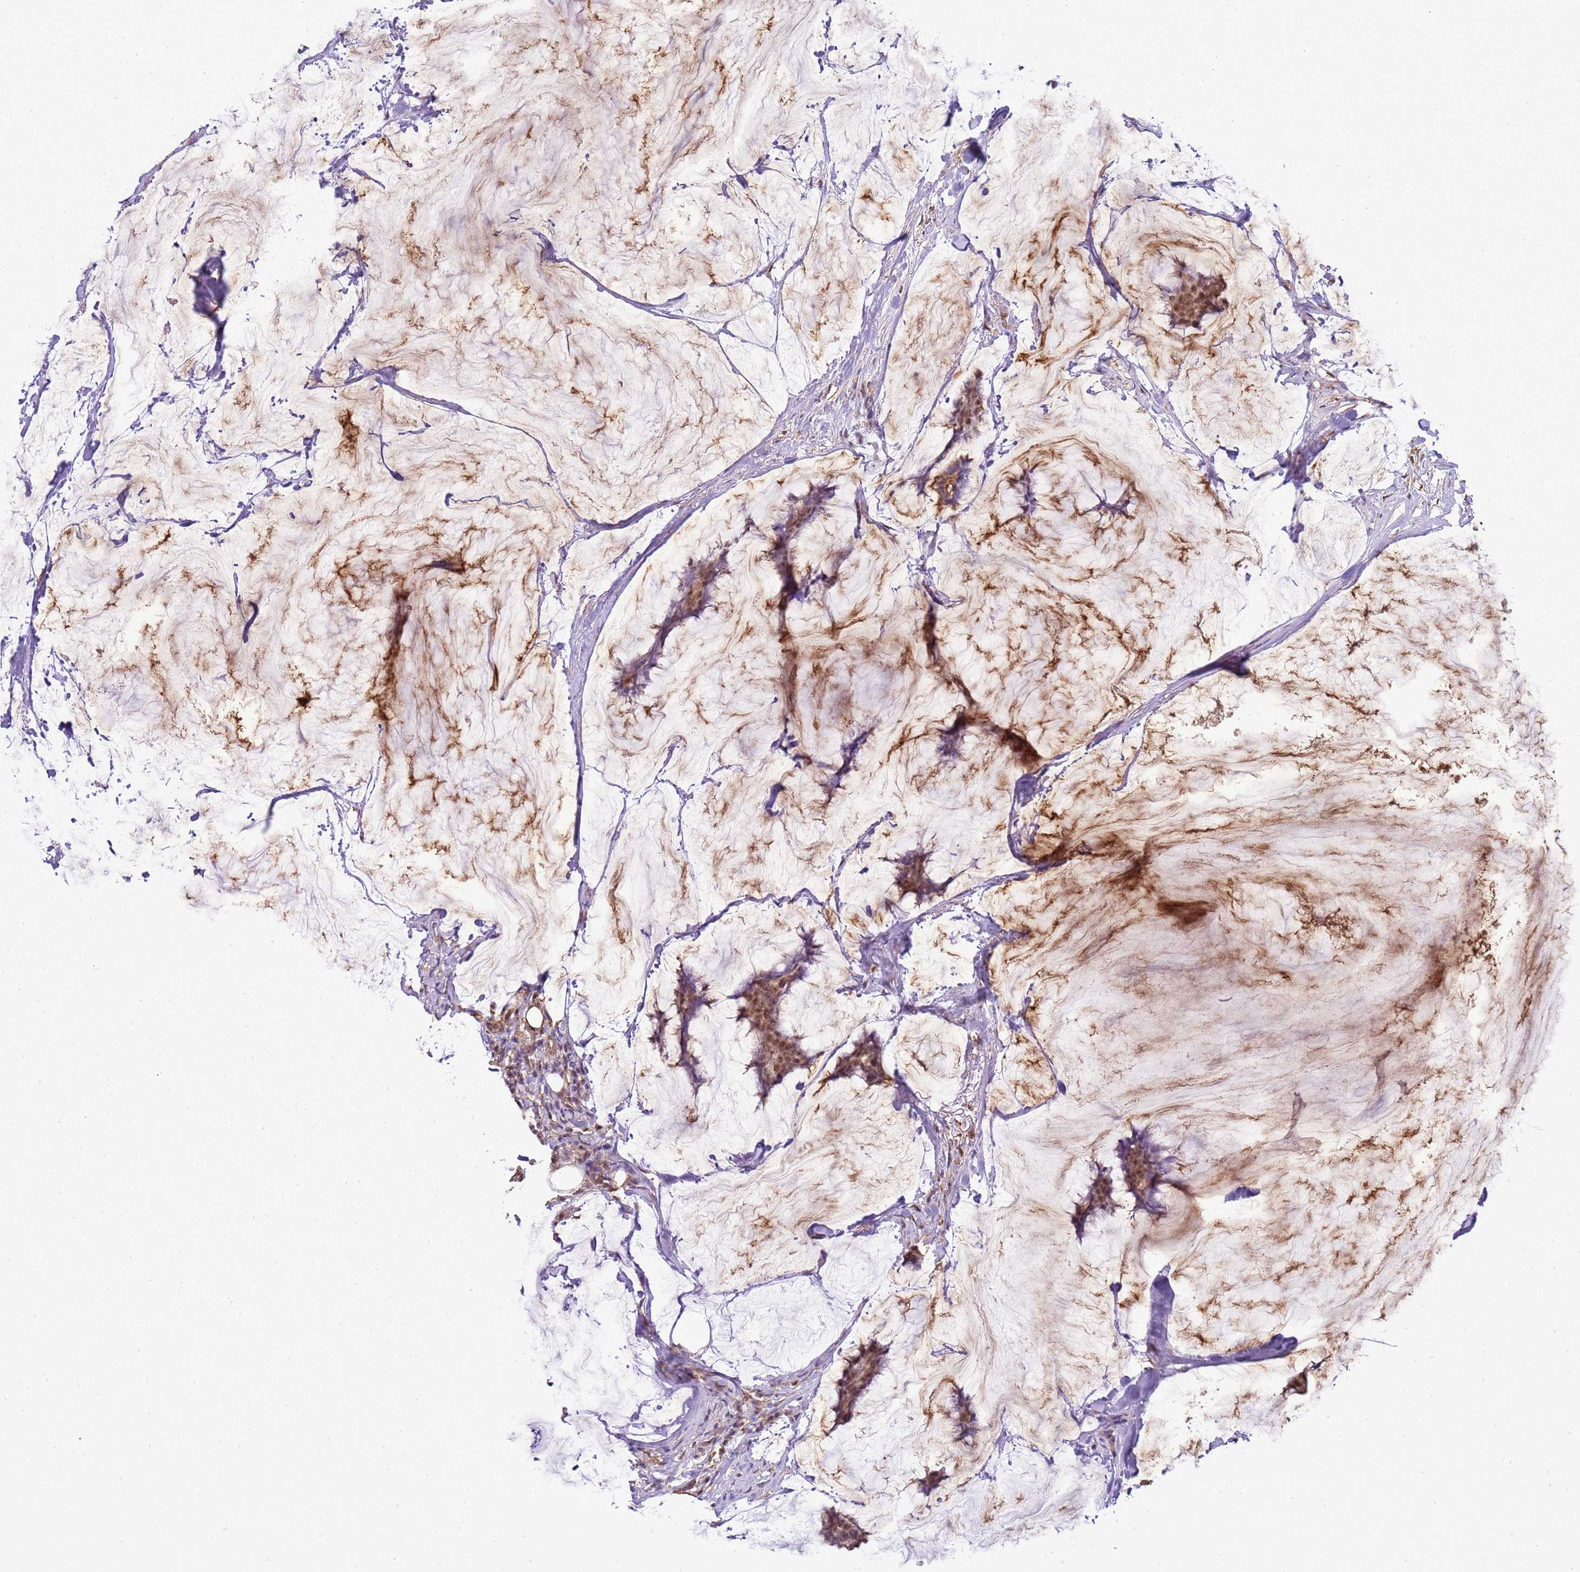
{"staining": {"intensity": "weak", "quantity": ">75%", "location": "cytoplasmic/membranous,nuclear"}, "tissue": "breast cancer", "cell_type": "Tumor cells", "image_type": "cancer", "snomed": [{"axis": "morphology", "description": "Duct carcinoma"}, {"axis": "topography", "description": "Breast"}], "caption": "There is low levels of weak cytoplasmic/membranous and nuclear staining in tumor cells of breast invasive ductal carcinoma, as demonstrated by immunohistochemical staining (brown color).", "gene": "GABRE", "patient": {"sex": "female", "age": 93}}